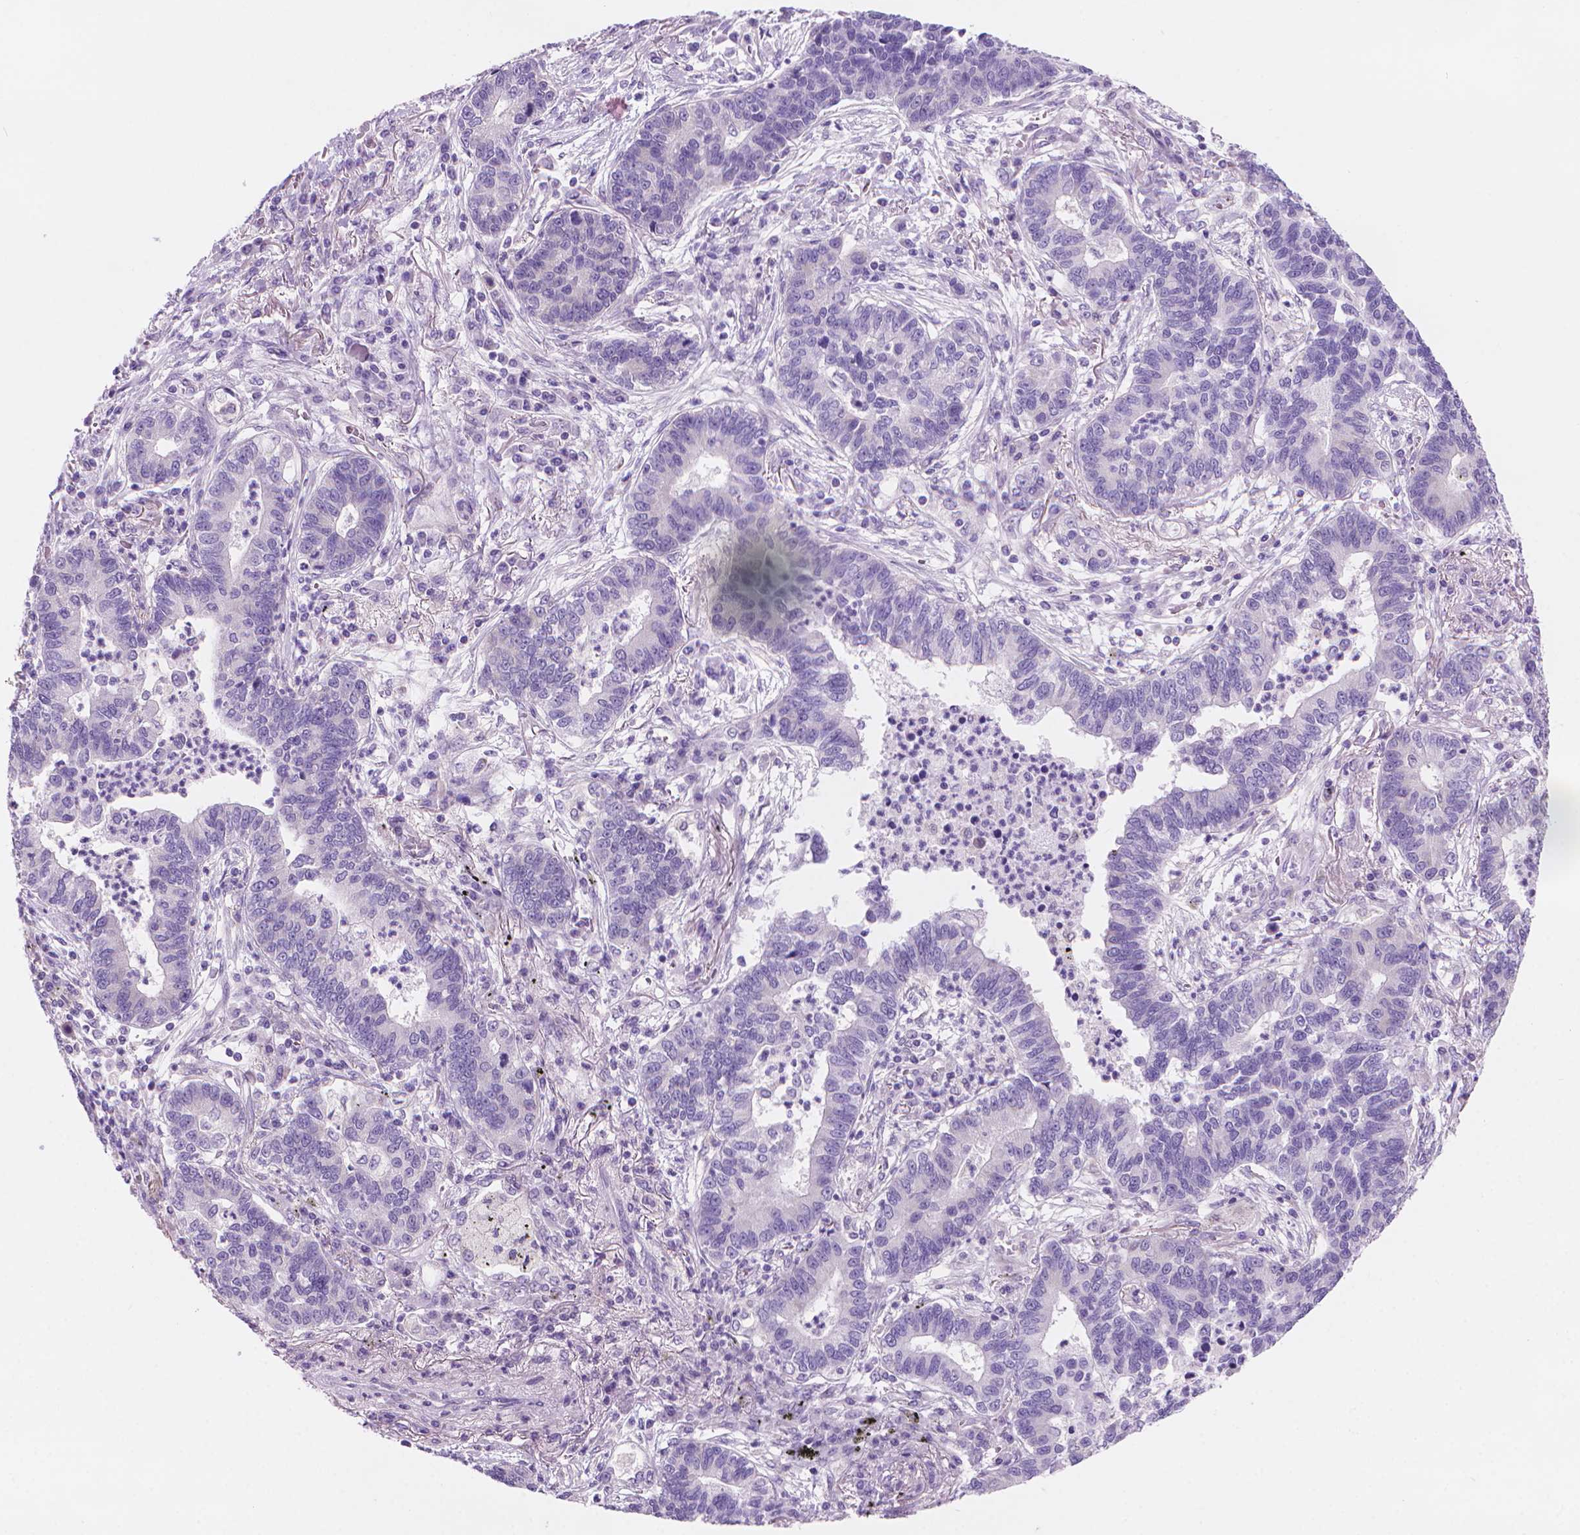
{"staining": {"intensity": "negative", "quantity": "none", "location": "none"}, "tissue": "lung cancer", "cell_type": "Tumor cells", "image_type": "cancer", "snomed": [{"axis": "morphology", "description": "Adenocarcinoma, NOS"}, {"axis": "topography", "description": "Lung"}], "caption": "Adenocarcinoma (lung) stained for a protein using immunohistochemistry (IHC) shows no staining tumor cells.", "gene": "ENSG00000187186", "patient": {"sex": "female", "age": 57}}